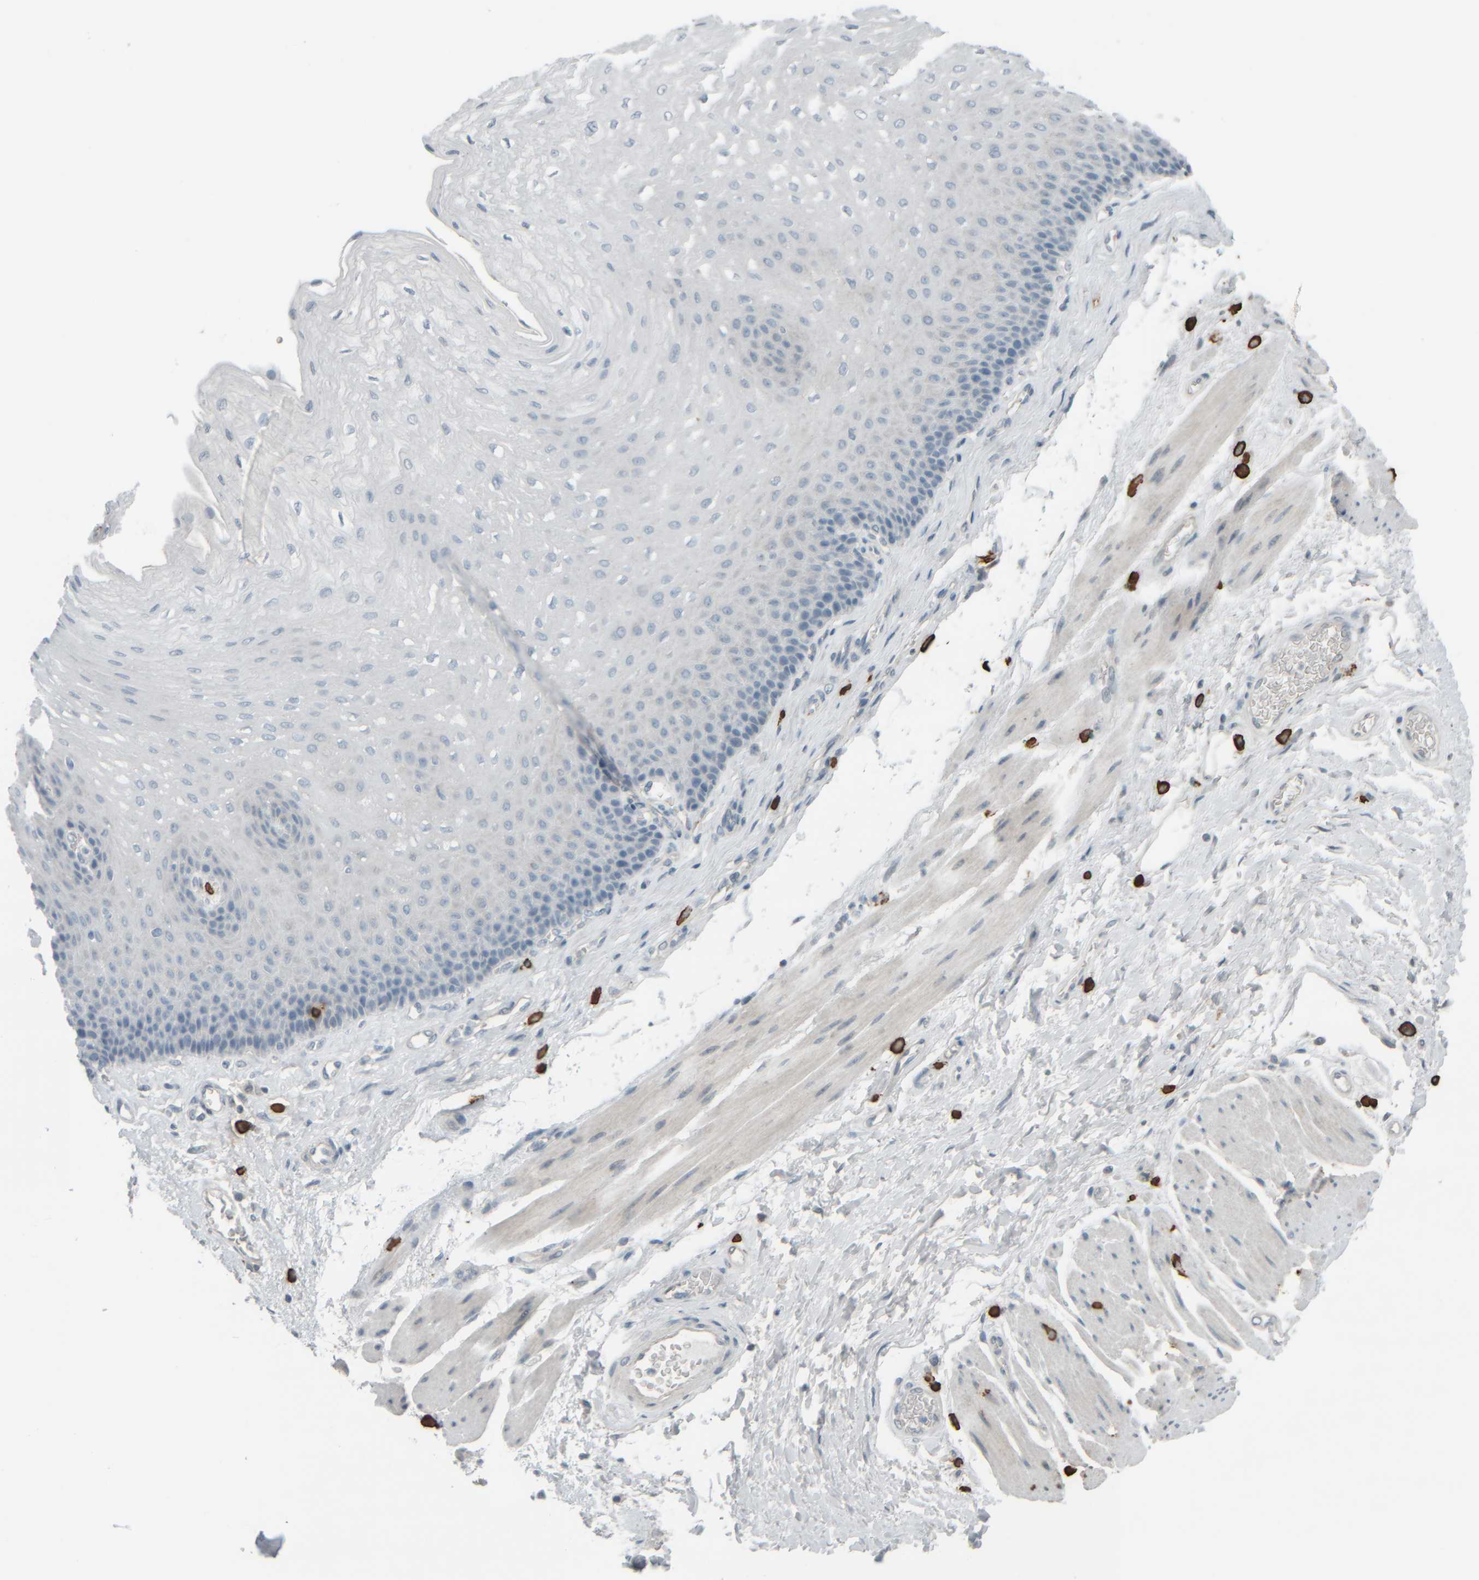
{"staining": {"intensity": "negative", "quantity": "none", "location": "none"}, "tissue": "esophagus", "cell_type": "Squamous epithelial cells", "image_type": "normal", "snomed": [{"axis": "morphology", "description": "Normal tissue, NOS"}, {"axis": "topography", "description": "Esophagus"}], "caption": "Human esophagus stained for a protein using immunohistochemistry (IHC) demonstrates no expression in squamous epithelial cells.", "gene": "TPSAB1", "patient": {"sex": "female", "age": 72}}